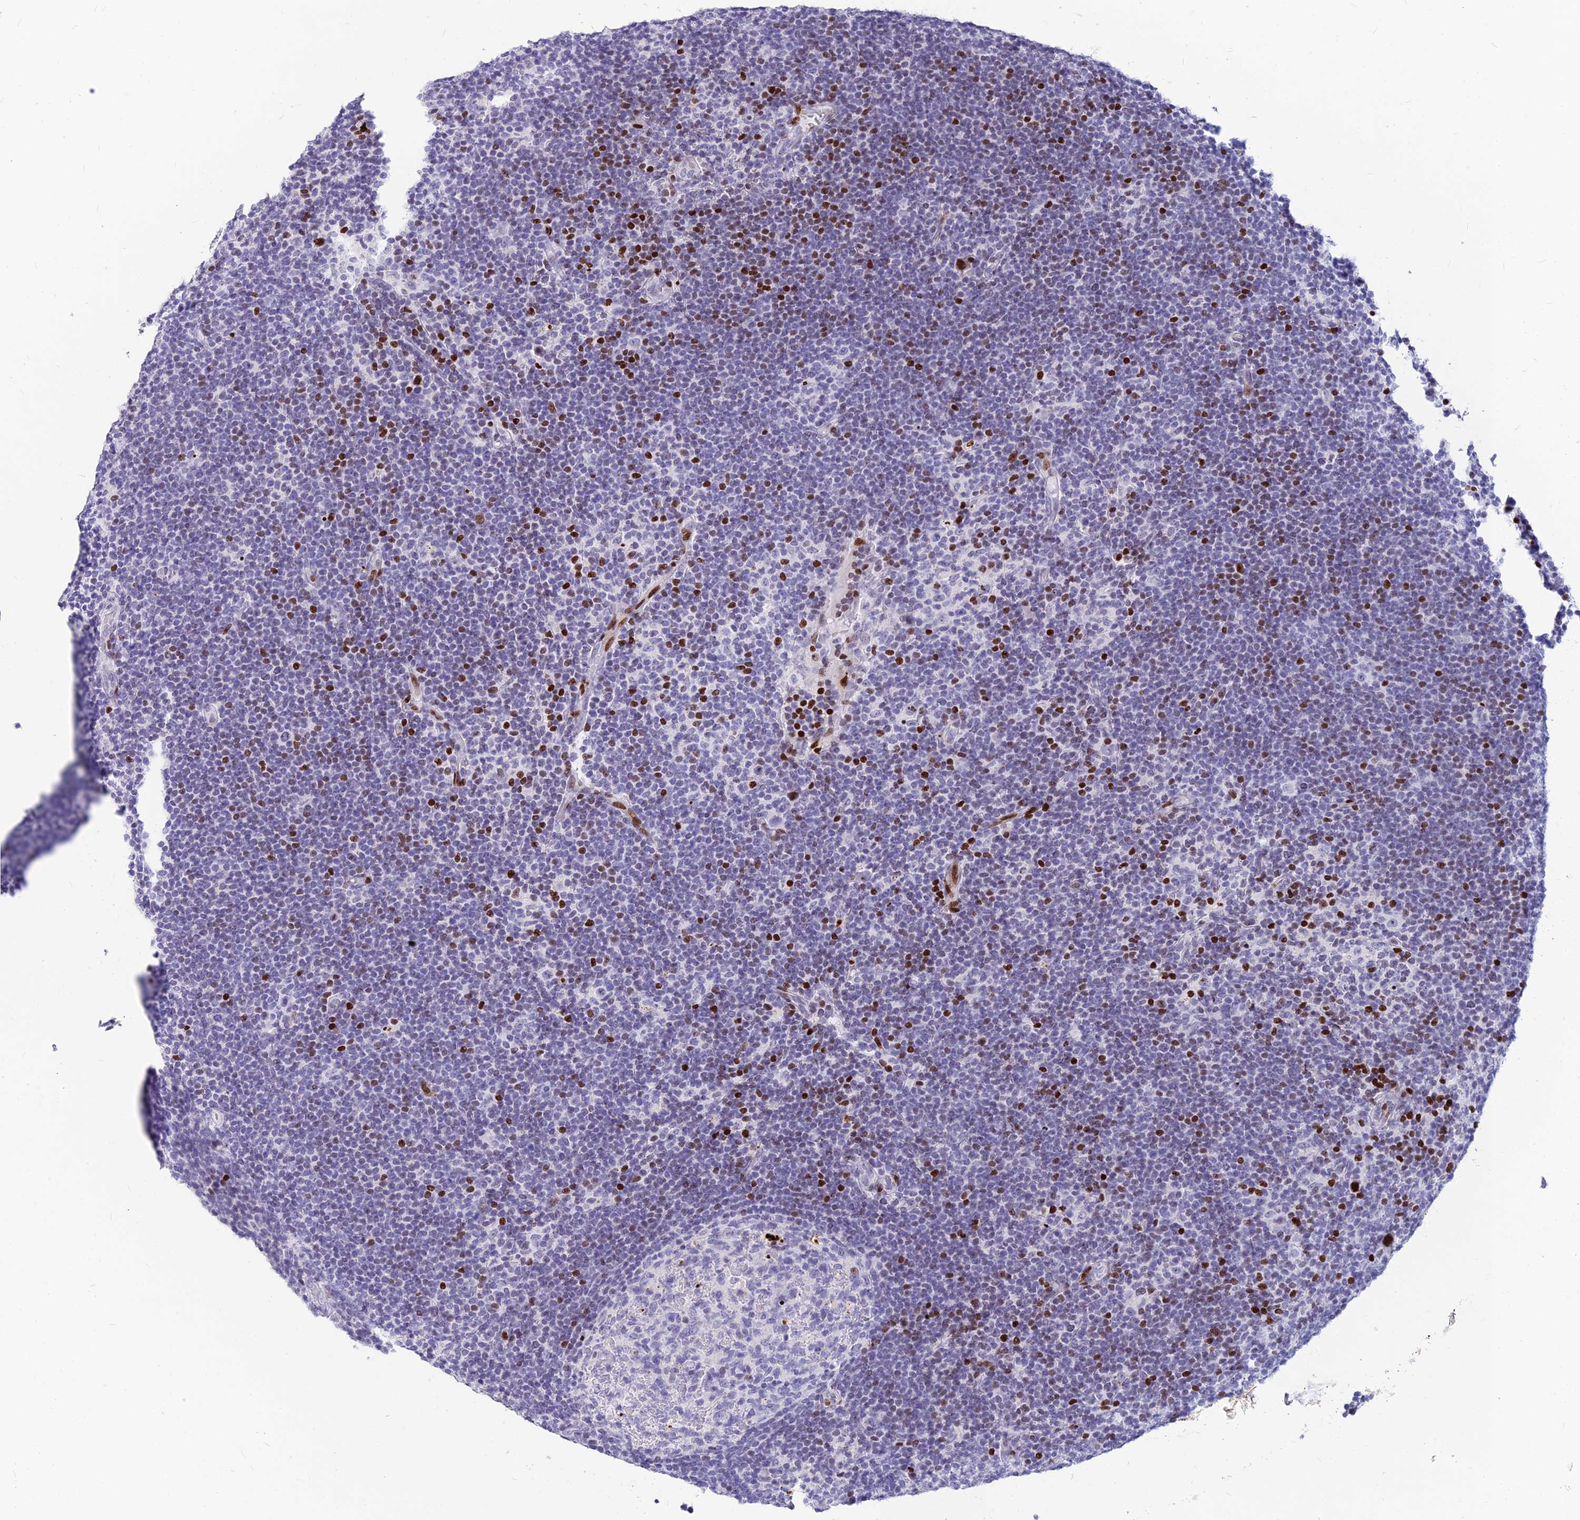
{"staining": {"intensity": "negative", "quantity": "none", "location": "none"}, "tissue": "lymphoma", "cell_type": "Tumor cells", "image_type": "cancer", "snomed": [{"axis": "morphology", "description": "Hodgkin's disease, NOS"}, {"axis": "topography", "description": "Lymph node"}], "caption": "DAB immunohistochemical staining of Hodgkin's disease shows no significant positivity in tumor cells.", "gene": "PRPS1", "patient": {"sex": "female", "age": 57}}